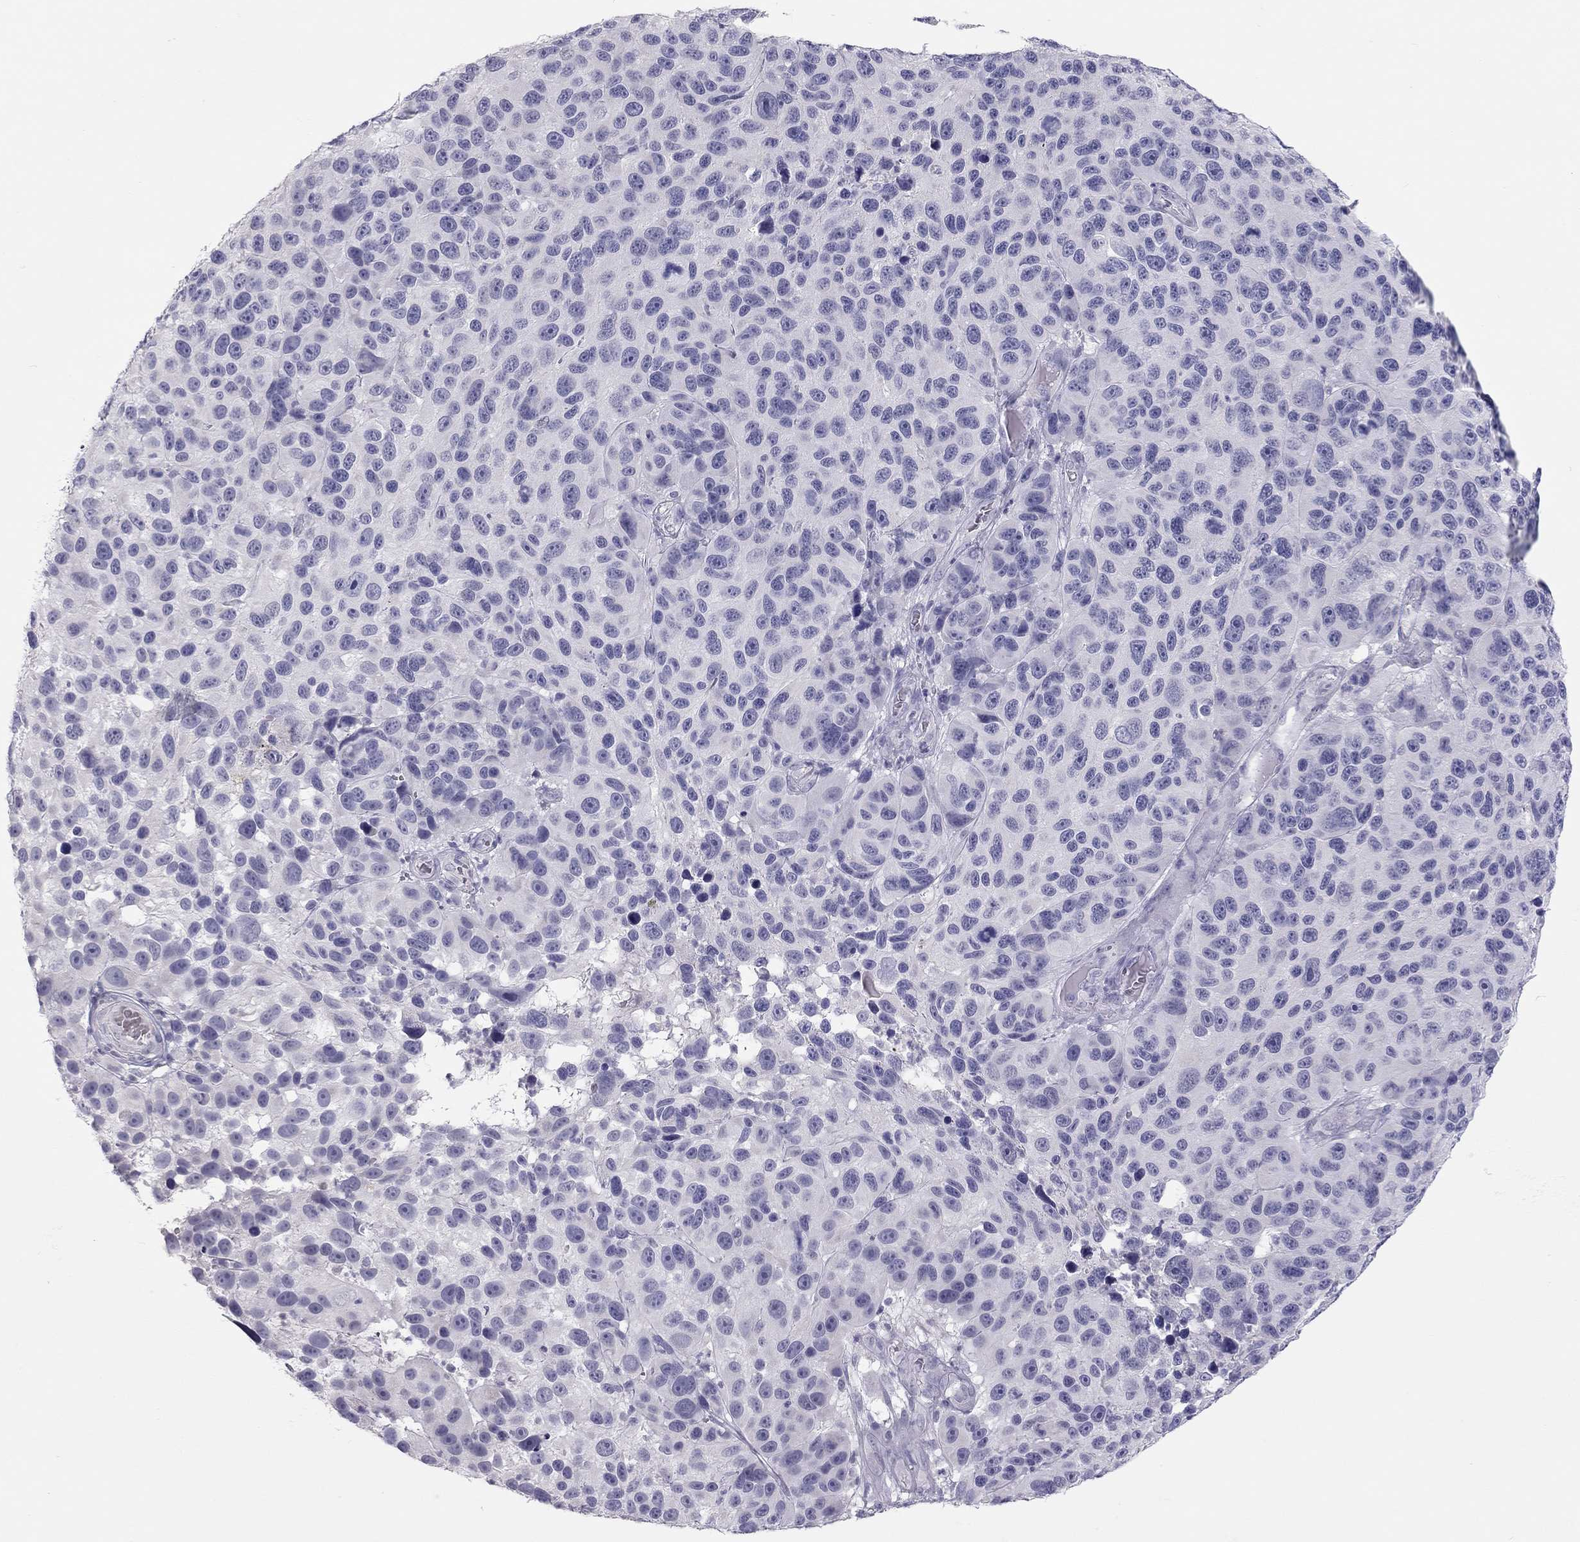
{"staining": {"intensity": "negative", "quantity": "none", "location": "none"}, "tissue": "melanoma", "cell_type": "Tumor cells", "image_type": "cancer", "snomed": [{"axis": "morphology", "description": "Malignant melanoma, NOS"}, {"axis": "topography", "description": "Skin"}], "caption": "There is no significant expression in tumor cells of melanoma.", "gene": "SPATA12", "patient": {"sex": "male", "age": 53}}